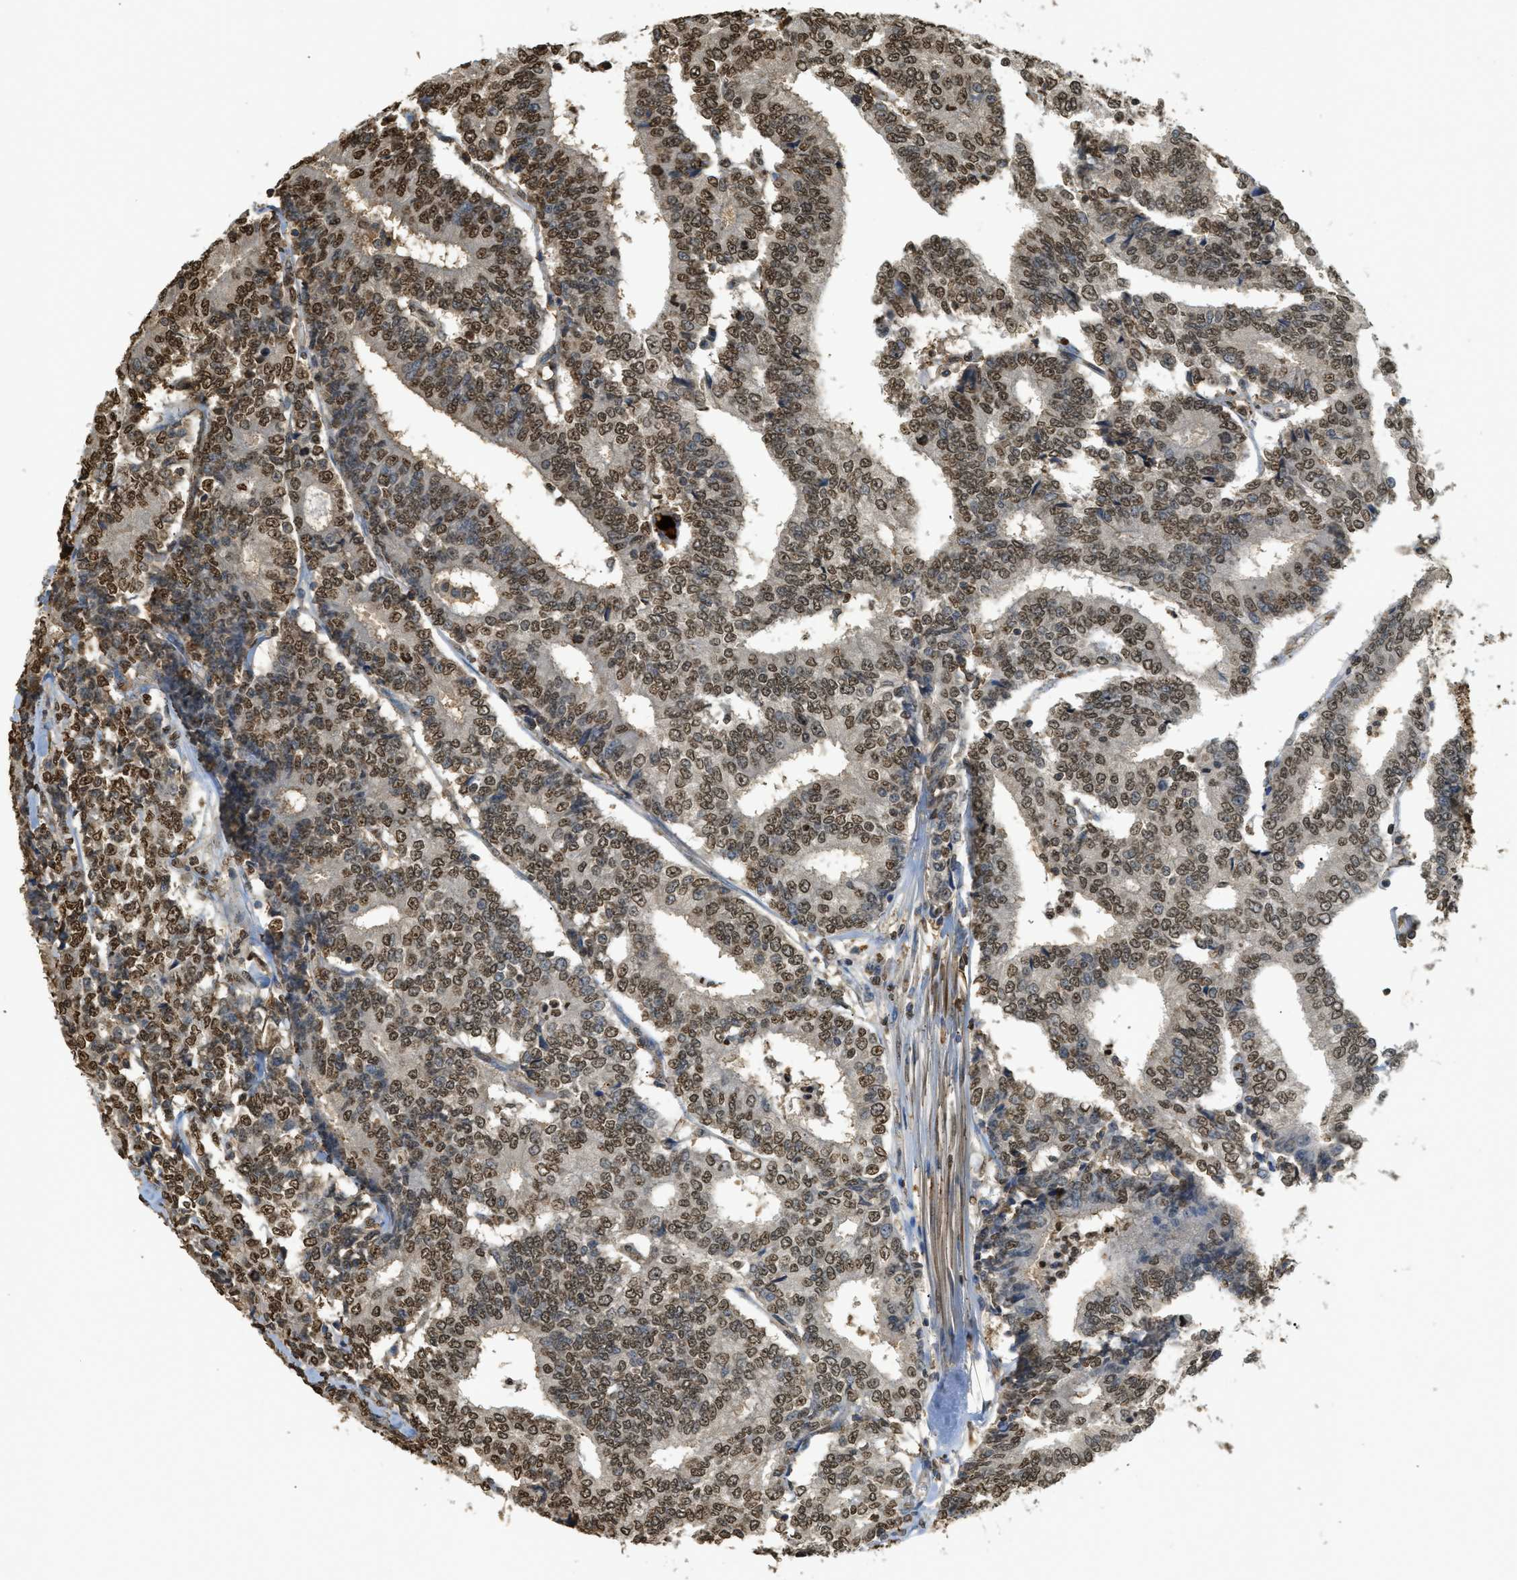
{"staining": {"intensity": "strong", "quantity": ">75%", "location": "nuclear"}, "tissue": "prostate cancer", "cell_type": "Tumor cells", "image_type": "cancer", "snomed": [{"axis": "morphology", "description": "Normal tissue, NOS"}, {"axis": "morphology", "description": "Adenocarcinoma, High grade"}, {"axis": "topography", "description": "Prostate"}, {"axis": "topography", "description": "Seminal veicle"}], "caption": "Prostate adenocarcinoma (high-grade) stained for a protein demonstrates strong nuclear positivity in tumor cells.", "gene": "NR5A2", "patient": {"sex": "male", "age": 55}}